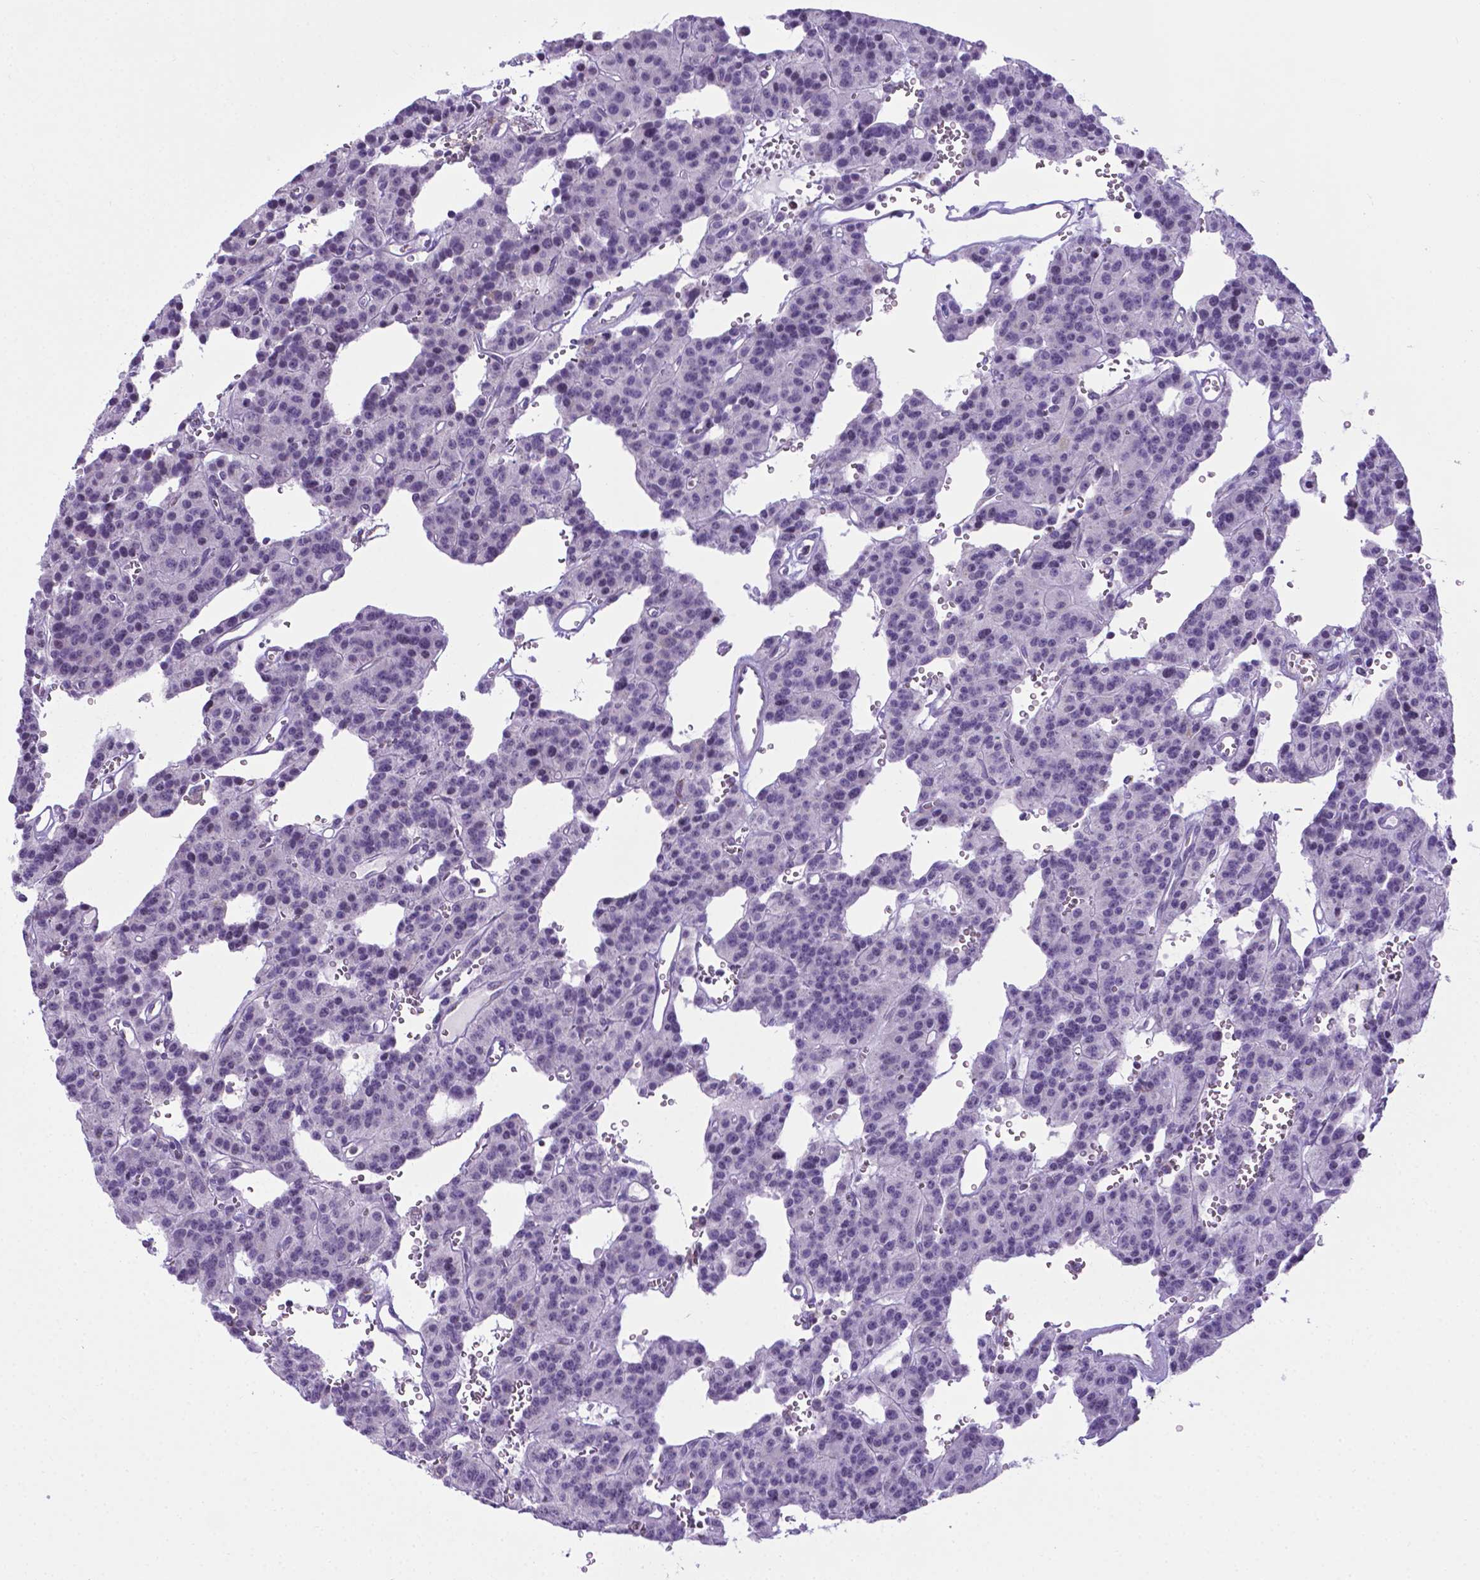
{"staining": {"intensity": "negative", "quantity": "none", "location": "none"}, "tissue": "carcinoid", "cell_type": "Tumor cells", "image_type": "cancer", "snomed": [{"axis": "morphology", "description": "Carcinoid, malignant, NOS"}, {"axis": "topography", "description": "Lung"}], "caption": "This histopathology image is of carcinoid stained with immunohistochemistry (IHC) to label a protein in brown with the nuclei are counter-stained blue. There is no staining in tumor cells.", "gene": "POU3F3", "patient": {"sex": "female", "age": 71}}